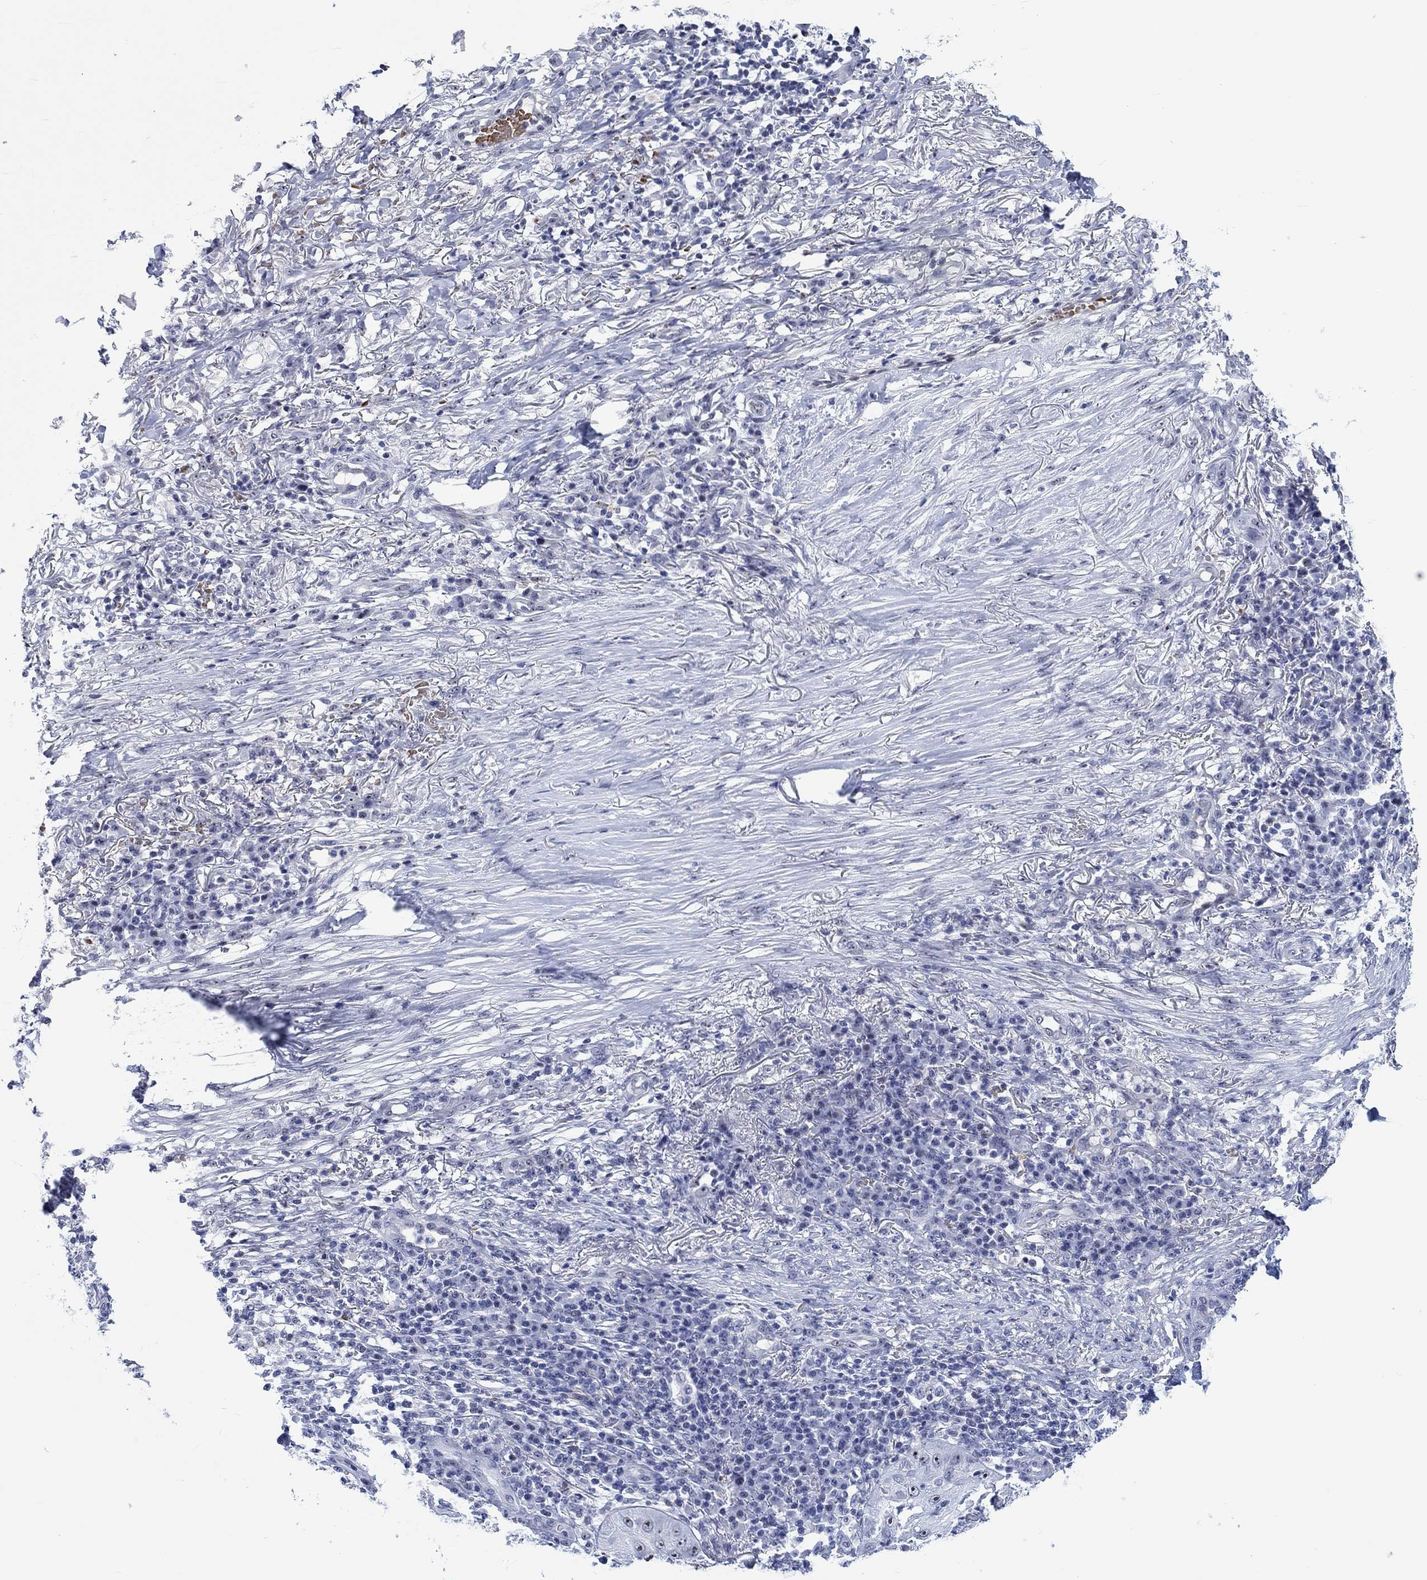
{"staining": {"intensity": "strong", "quantity": ">75%", "location": "nuclear"}, "tissue": "skin cancer", "cell_type": "Tumor cells", "image_type": "cancer", "snomed": [{"axis": "morphology", "description": "Squamous cell carcinoma, NOS"}, {"axis": "topography", "description": "Skin"}], "caption": "Approximately >75% of tumor cells in skin squamous cell carcinoma reveal strong nuclear protein positivity as visualized by brown immunohistochemical staining.", "gene": "ZNF446", "patient": {"sex": "male", "age": 70}}